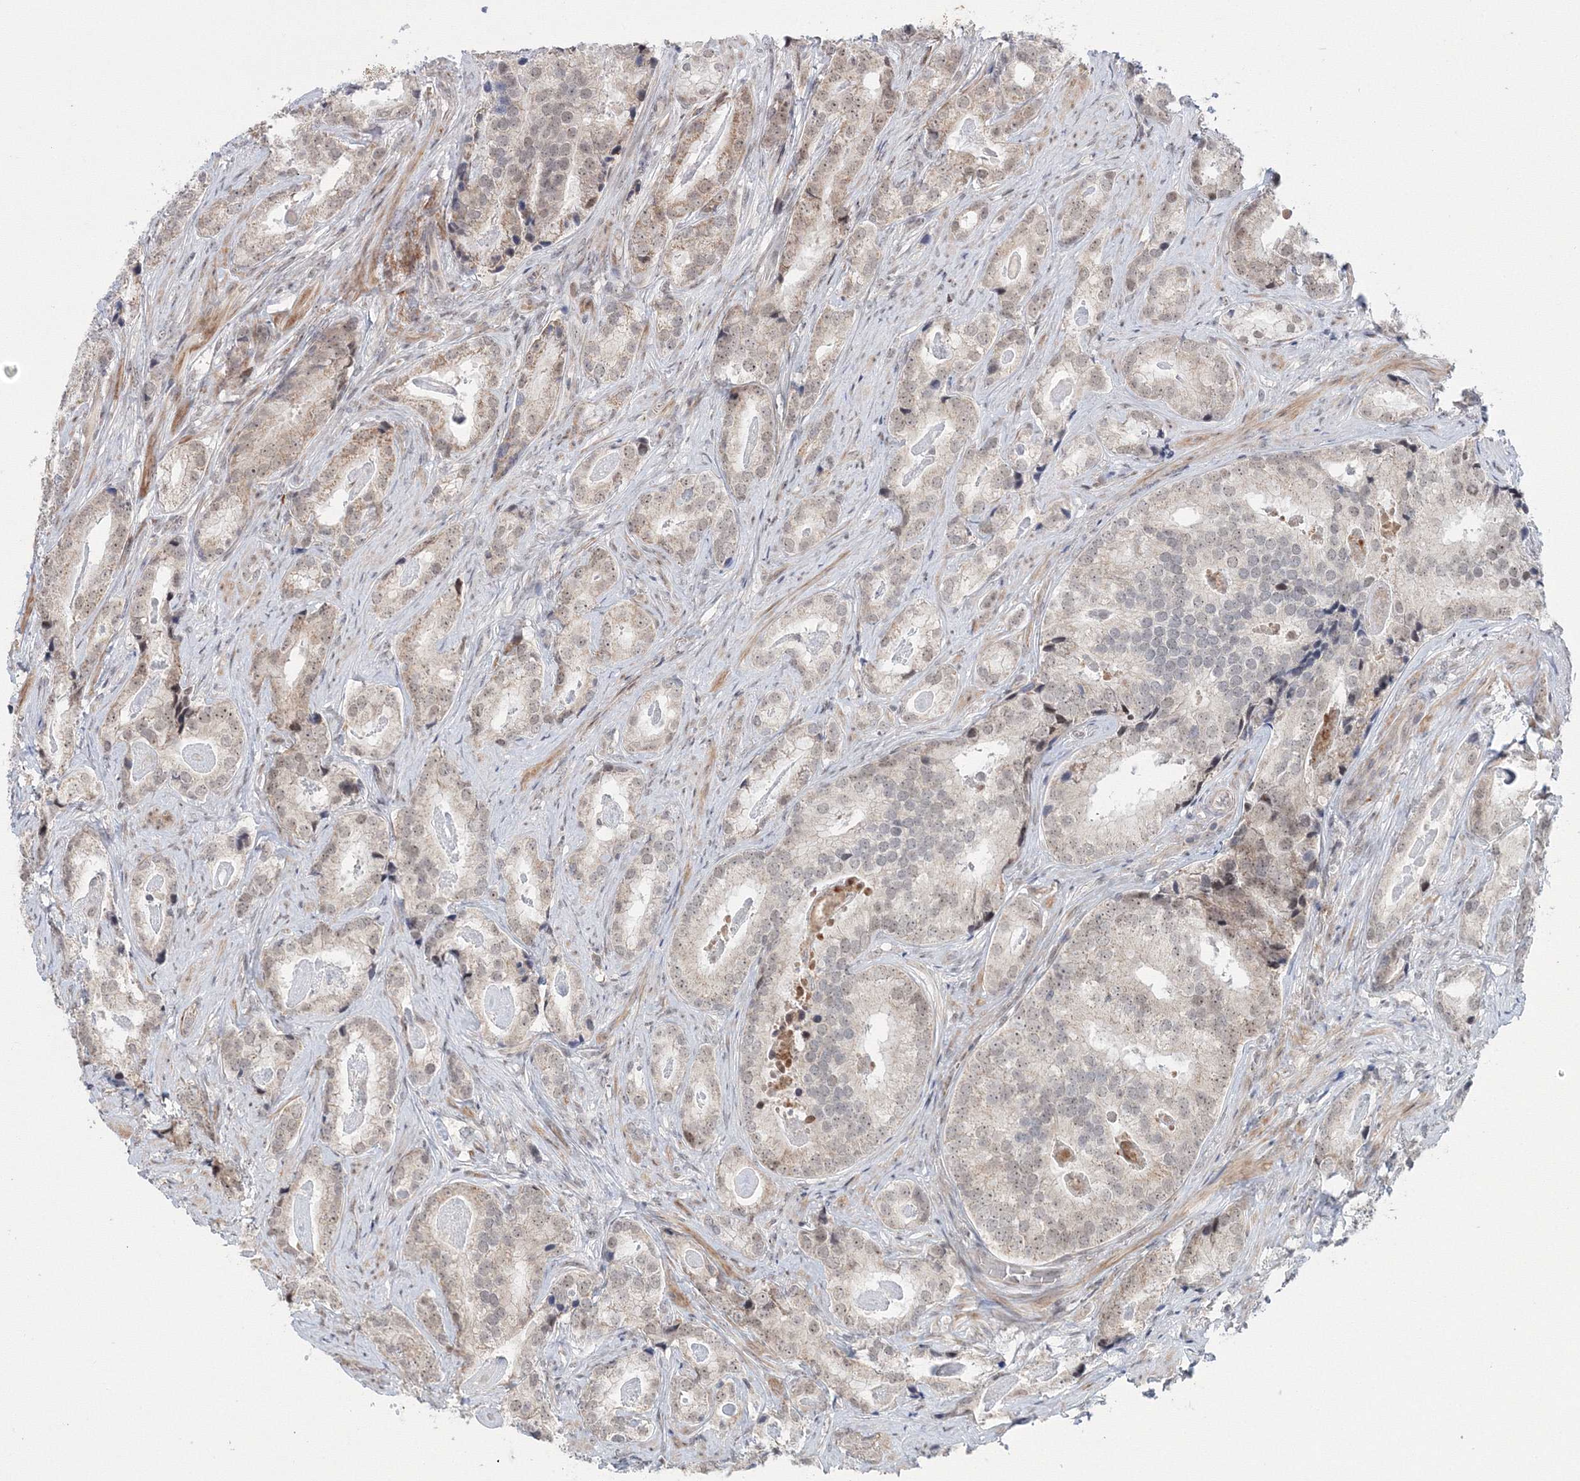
{"staining": {"intensity": "weak", "quantity": "<25%", "location": "nuclear"}, "tissue": "prostate cancer", "cell_type": "Tumor cells", "image_type": "cancer", "snomed": [{"axis": "morphology", "description": "Adenocarcinoma, Low grade"}, {"axis": "topography", "description": "Prostate"}], "caption": "Tumor cells are negative for protein expression in human adenocarcinoma (low-grade) (prostate). Nuclei are stained in blue.", "gene": "NOA1", "patient": {"sex": "male", "age": 71}}